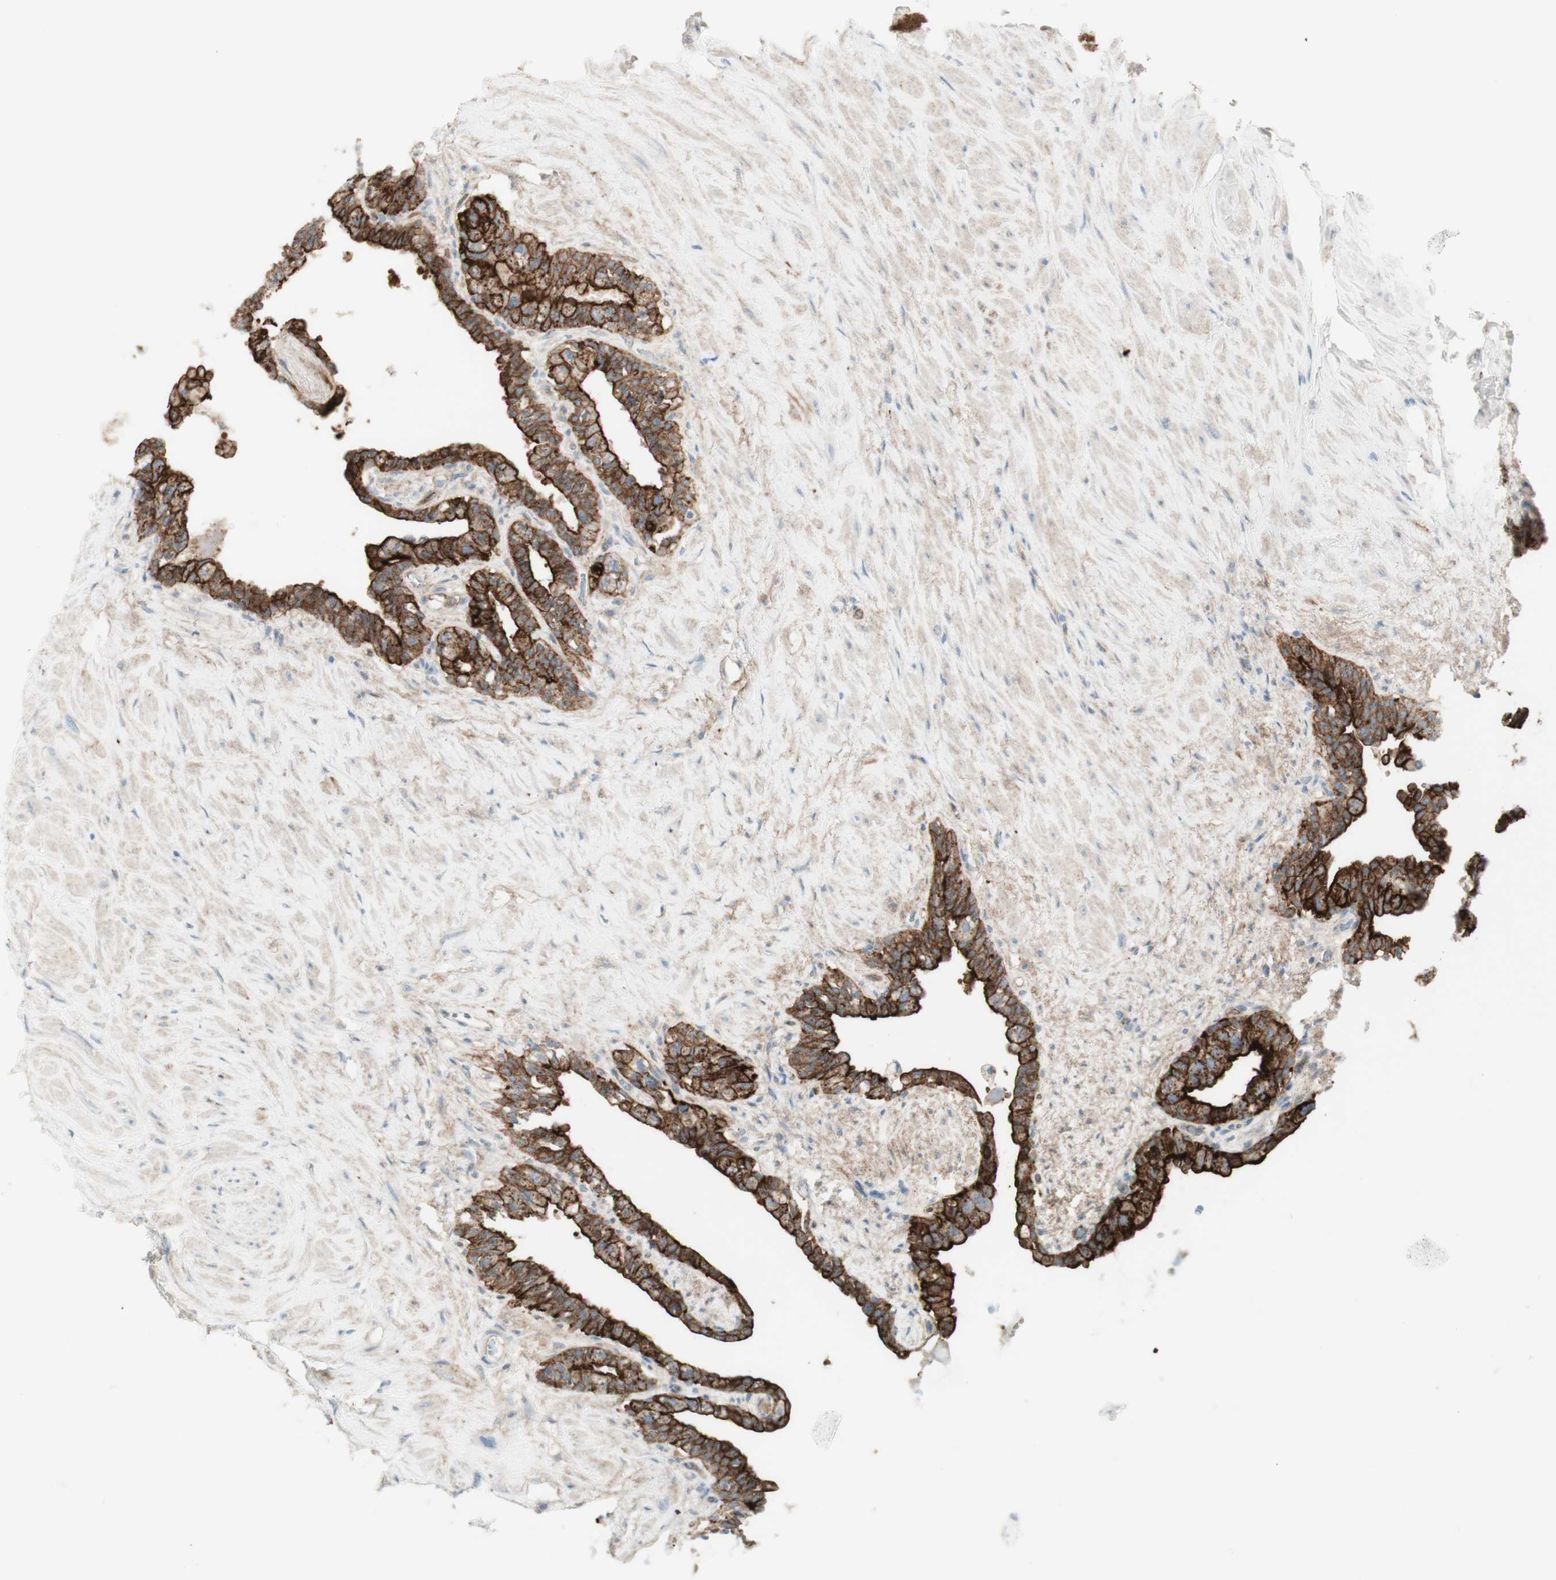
{"staining": {"intensity": "strong", "quantity": "25%-75%", "location": "cytoplasmic/membranous"}, "tissue": "seminal vesicle", "cell_type": "Glandular cells", "image_type": "normal", "snomed": [{"axis": "morphology", "description": "Normal tissue, NOS"}, {"axis": "topography", "description": "Seminal veicle"}], "caption": "The micrograph reveals a brown stain indicating the presence of a protein in the cytoplasmic/membranous of glandular cells in seminal vesicle. The protein is shown in brown color, while the nuclei are stained blue.", "gene": "MYO6", "patient": {"sex": "male", "age": 63}}